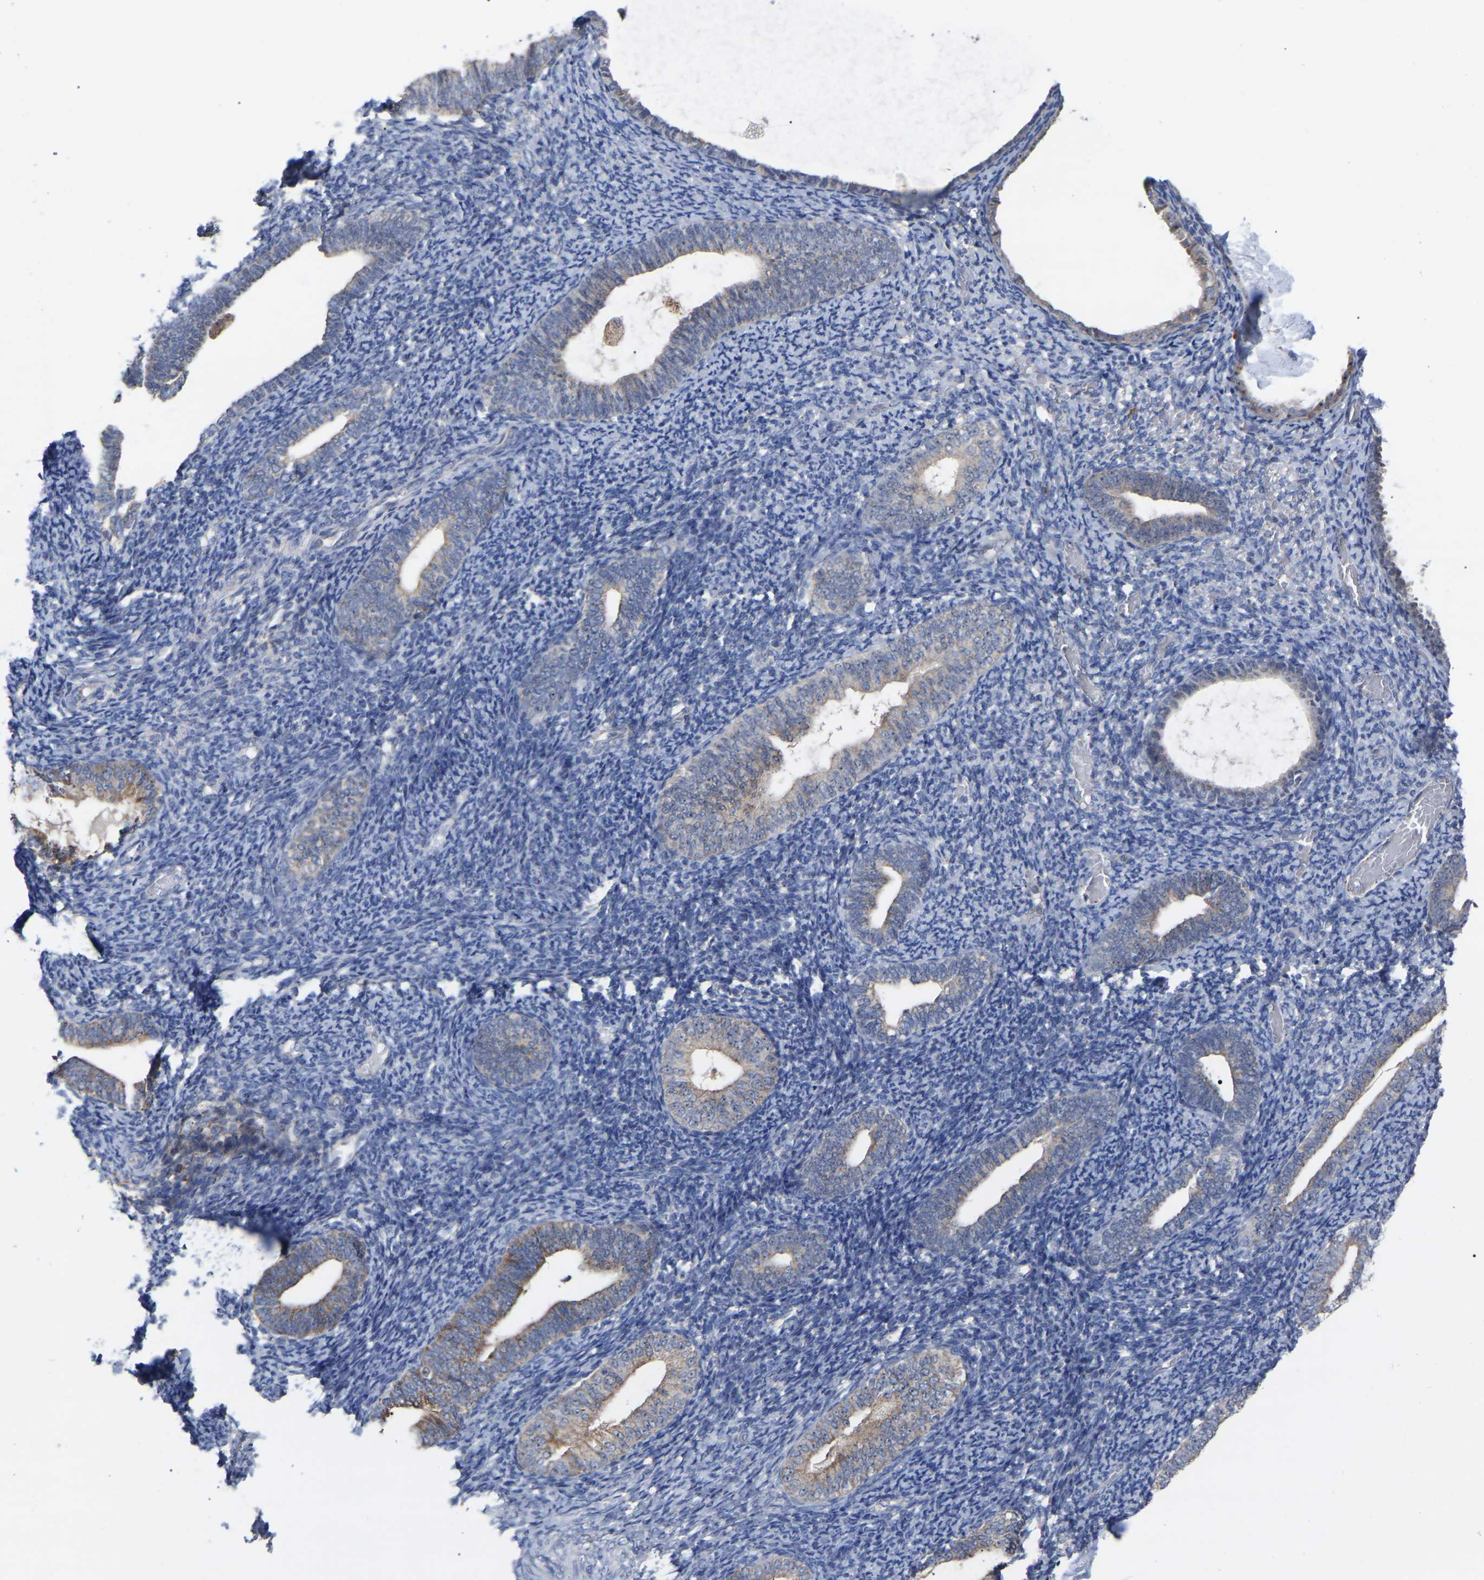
{"staining": {"intensity": "negative", "quantity": "none", "location": "none"}, "tissue": "endometrium", "cell_type": "Cells in endometrial stroma", "image_type": "normal", "snomed": [{"axis": "morphology", "description": "Normal tissue, NOS"}, {"axis": "topography", "description": "Endometrium"}], "caption": "Human endometrium stained for a protein using immunohistochemistry displays no positivity in cells in endometrial stroma.", "gene": "NOP53", "patient": {"sex": "female", "age": 66}}